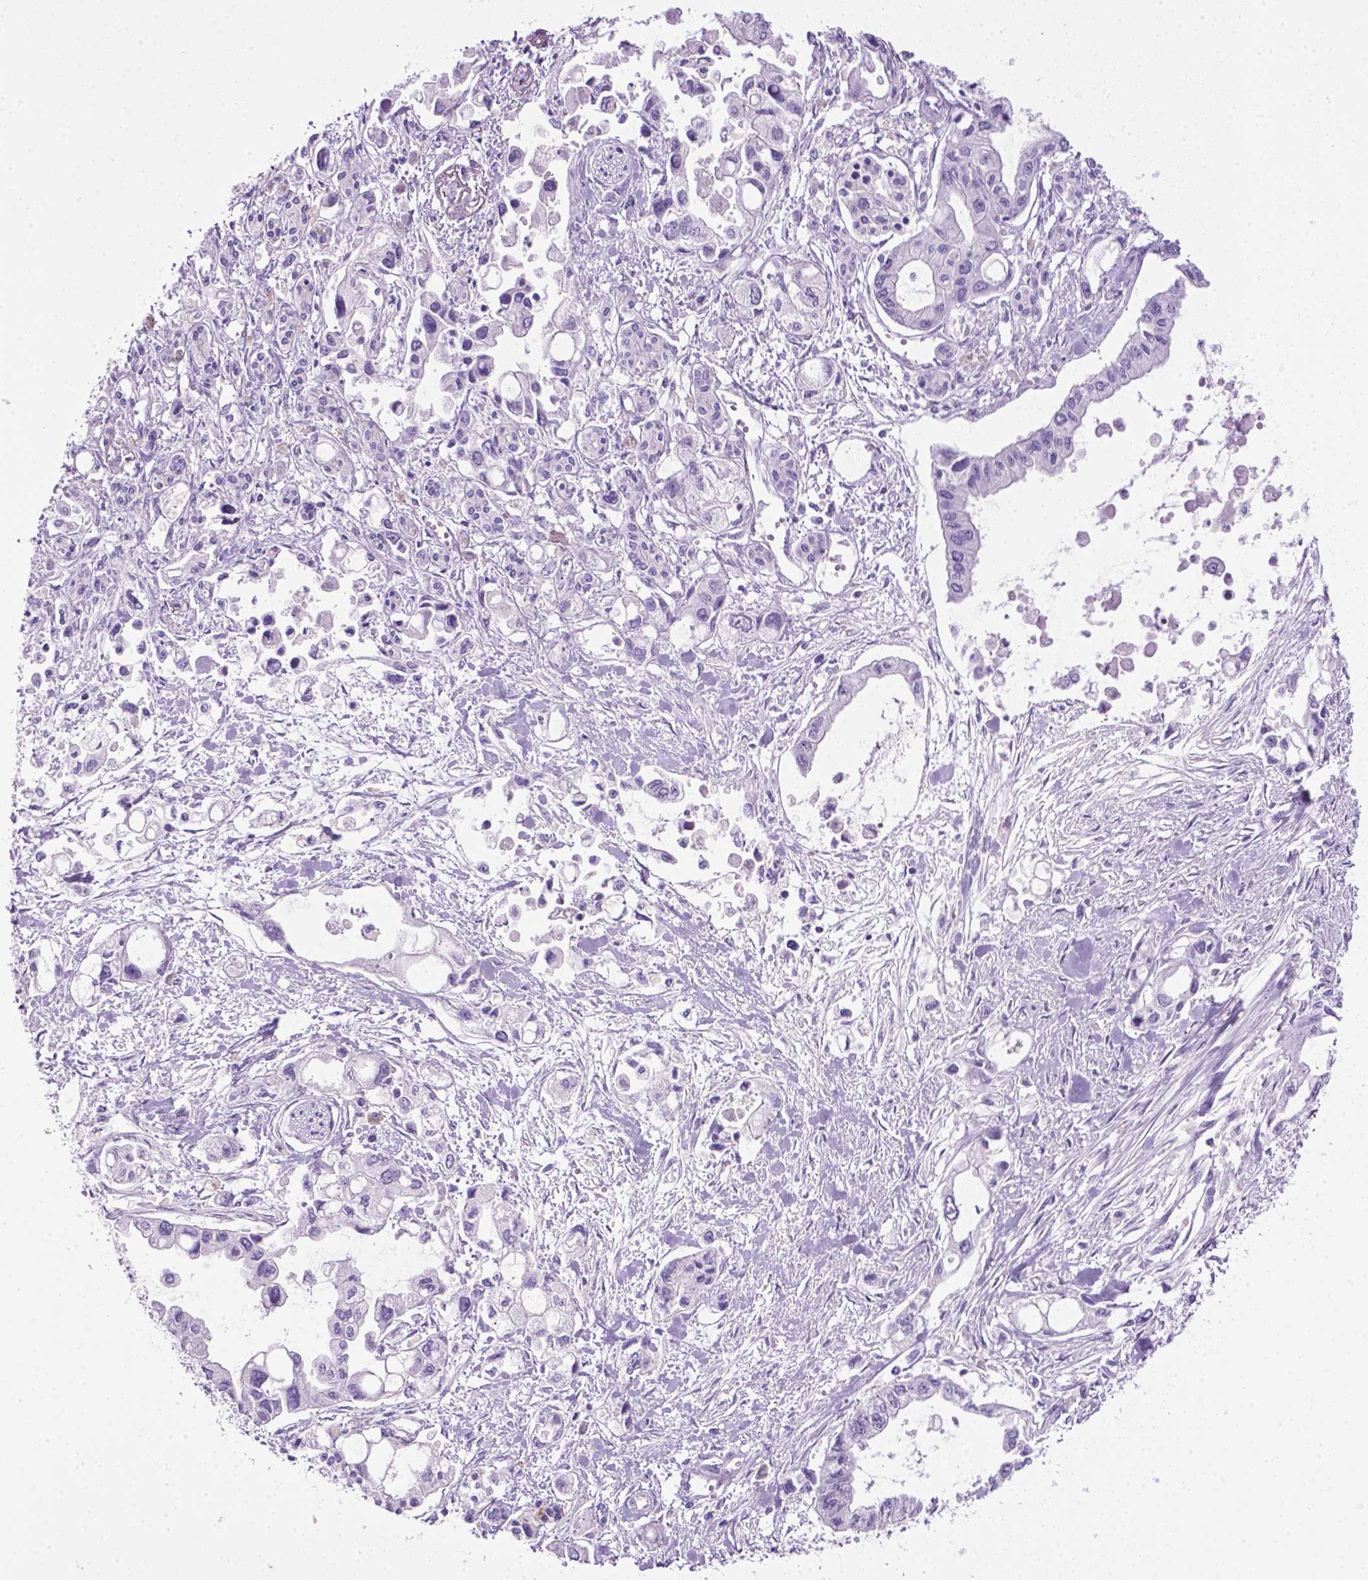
{"staining": {"intensity": "negative", "quantity": "none", "location": "none"}, "tissue": "pancreatic cancer", "cell_type": "Tumor cells", "image_type": "cancer", "snomed": [{"axis": "morphology", "description": "Adenocarcinoma, NOS"}, {"axis": "topography", "description": "Pancreas"}], "caption": "IHC histopathology image of adenocarcinoma (pancreatic) stained for a protein (brown), which shows no staining in tumor cells.", "gene": "LELP1", "patient": {"sex": "female", "age": 61}}